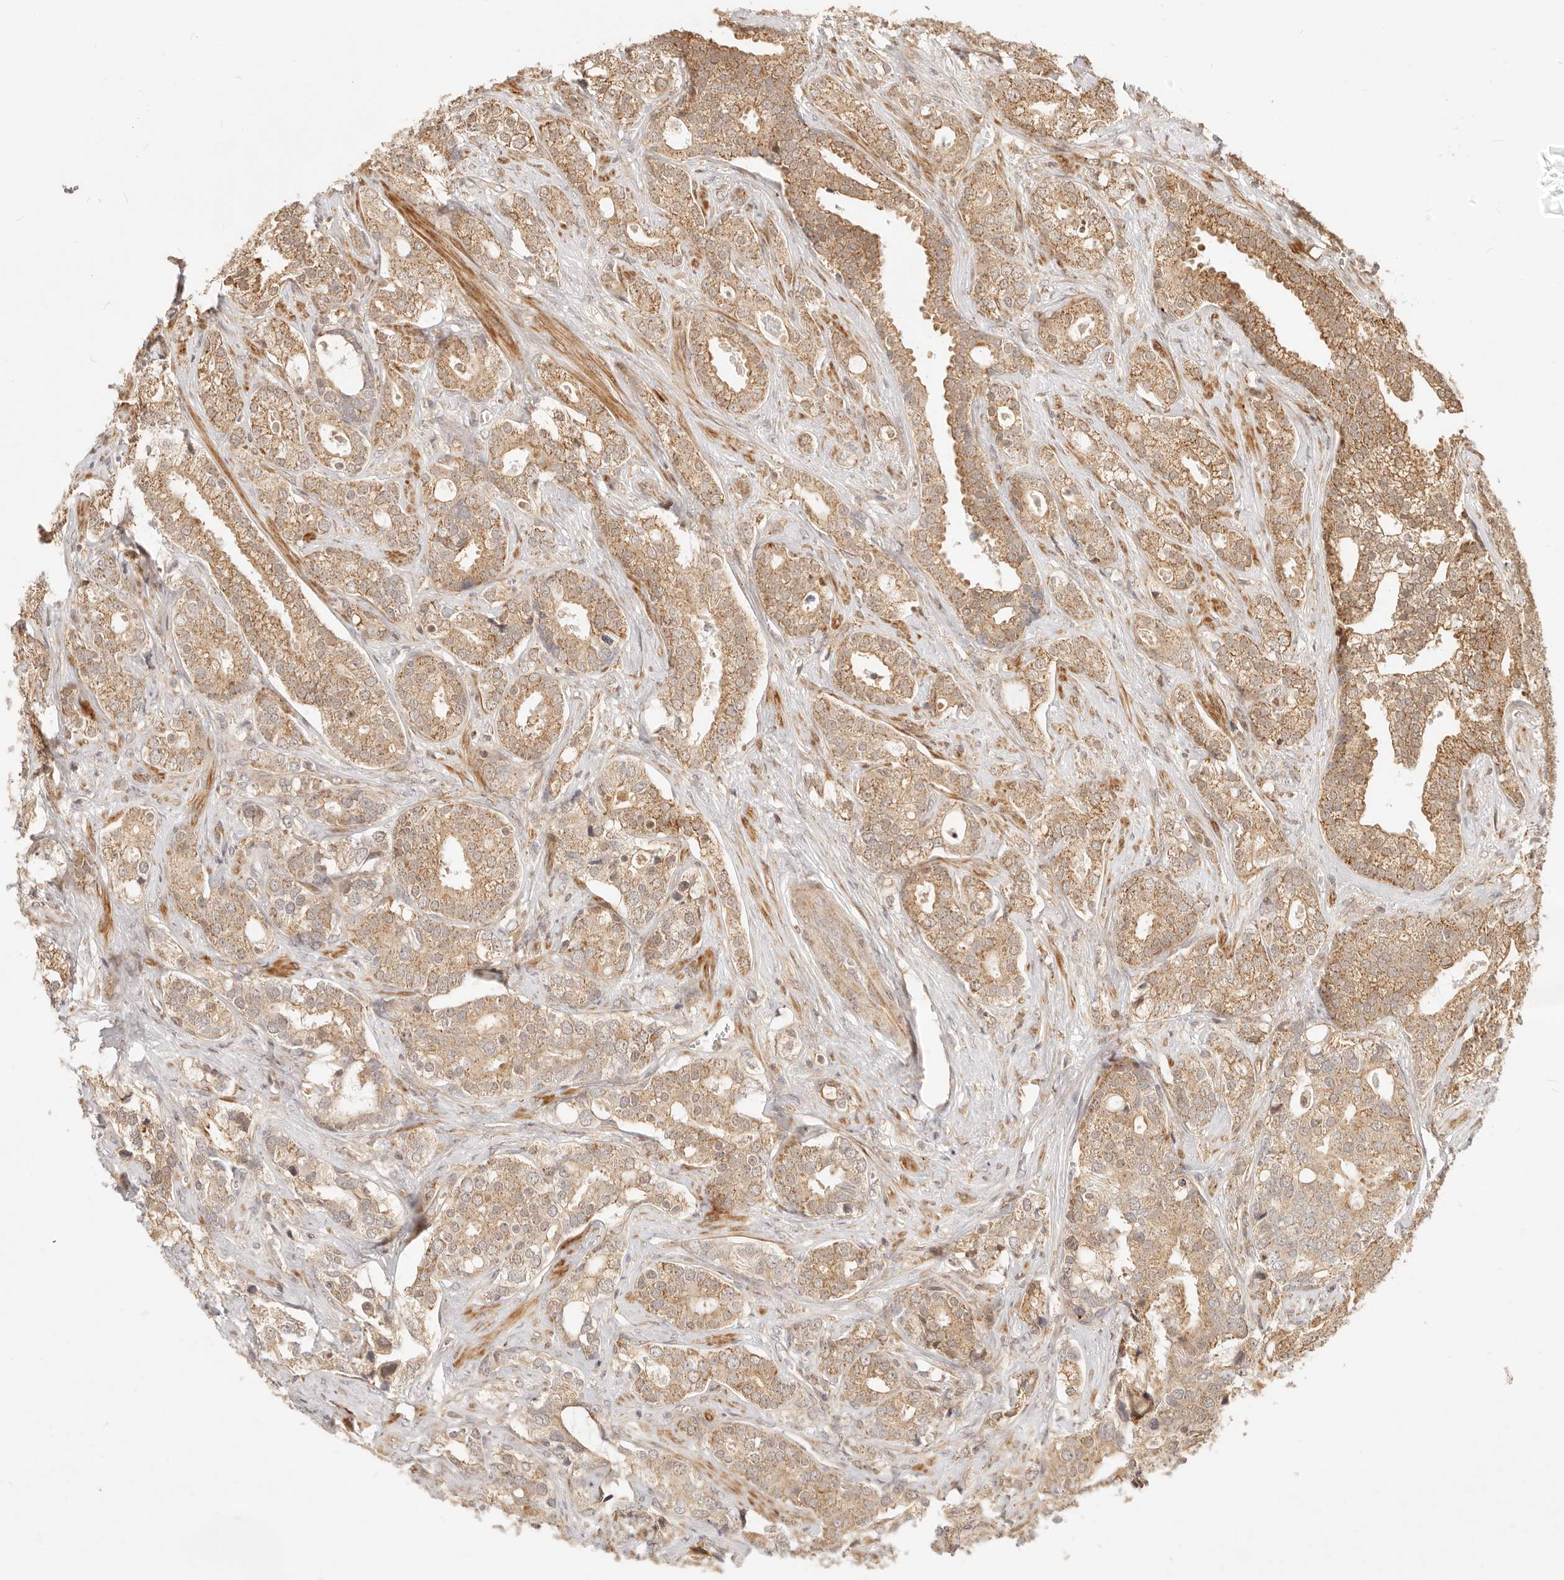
{"staining": {"intensity": "moderate", "quantity": ">75%", "location": "cytoplasmic/membranous"}, "tissue": "prostate cancer", "cell_type": "Tumor cells", "image_type": "cancer", "snomed": [{"axis": "morphology", "description": "Adenocarcinoma, High grade"}, {"axis": "topography", "description": "Prostate and seminal vesicle, NOS"}], "caption": "This is a photomicrograph of immunohistochemistry staining of prostate high-grade adenocarcinoma, which shows moderate positivity in the cytoplasmic/membranous of tumor cells.", "gene": "TIMM17A", "patient": {"sex": "male", "age": 67}}